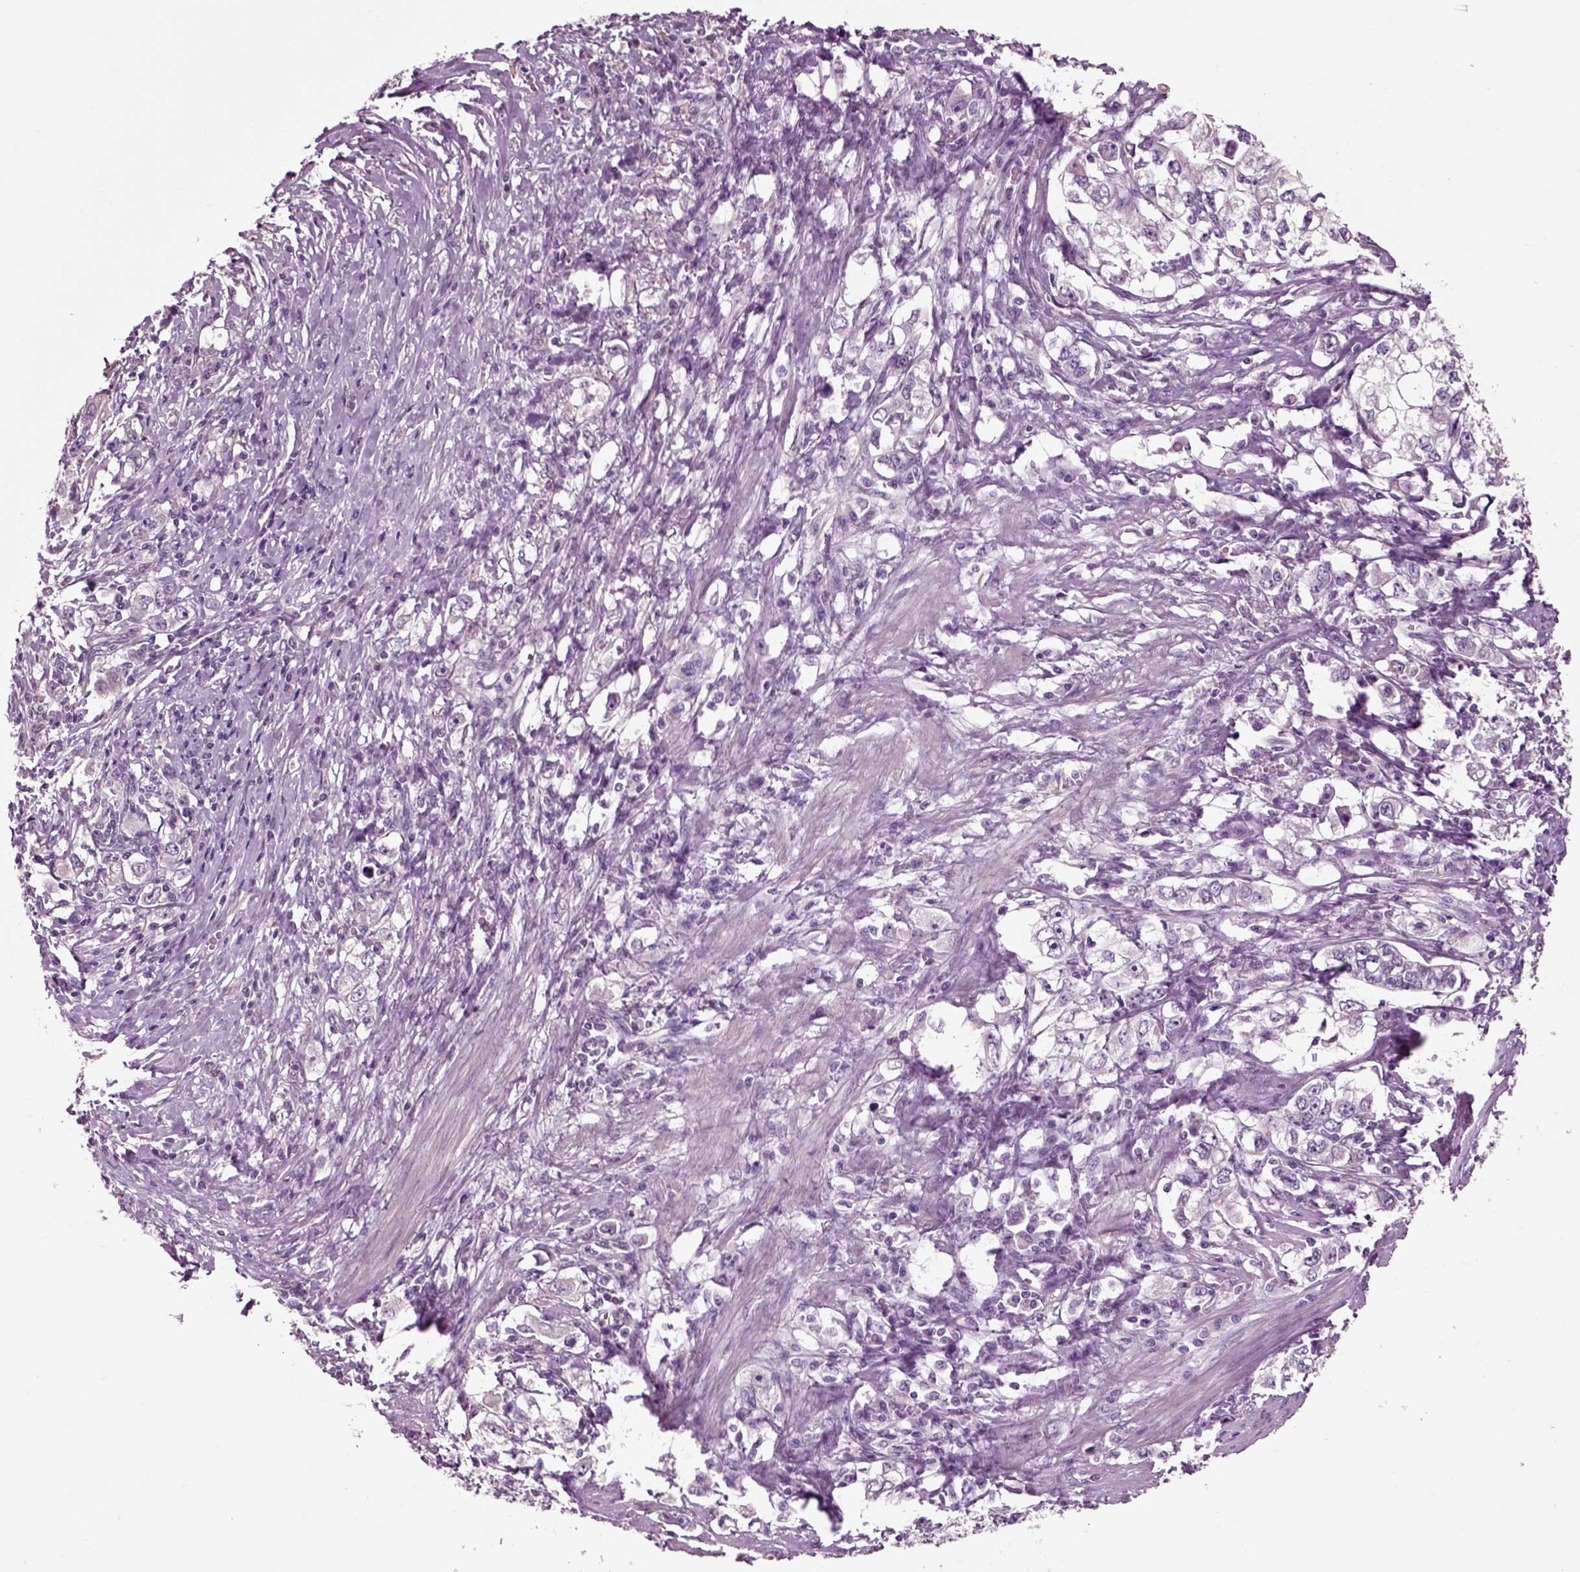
{"staining": {"intensity": "negative", "quantity": "none", "location": "none"}, "tissue": "stomach cancer", "cell_type": "Tumor cells", "image_type": "cancer", "snomed": [{"axis": "morphology", "description": "Adenocarcinoma, NOS"}, {"axis": "topography", "description": "Stomach, lower"}], "caption": "Immunohistochemistry micrograph of human adenocarcinoma (stomach) stained for a protein (brown), which displays no positivity in tumor cells.", "gene": "CHGB", "patient": {"sex": "female", "age": 72}}